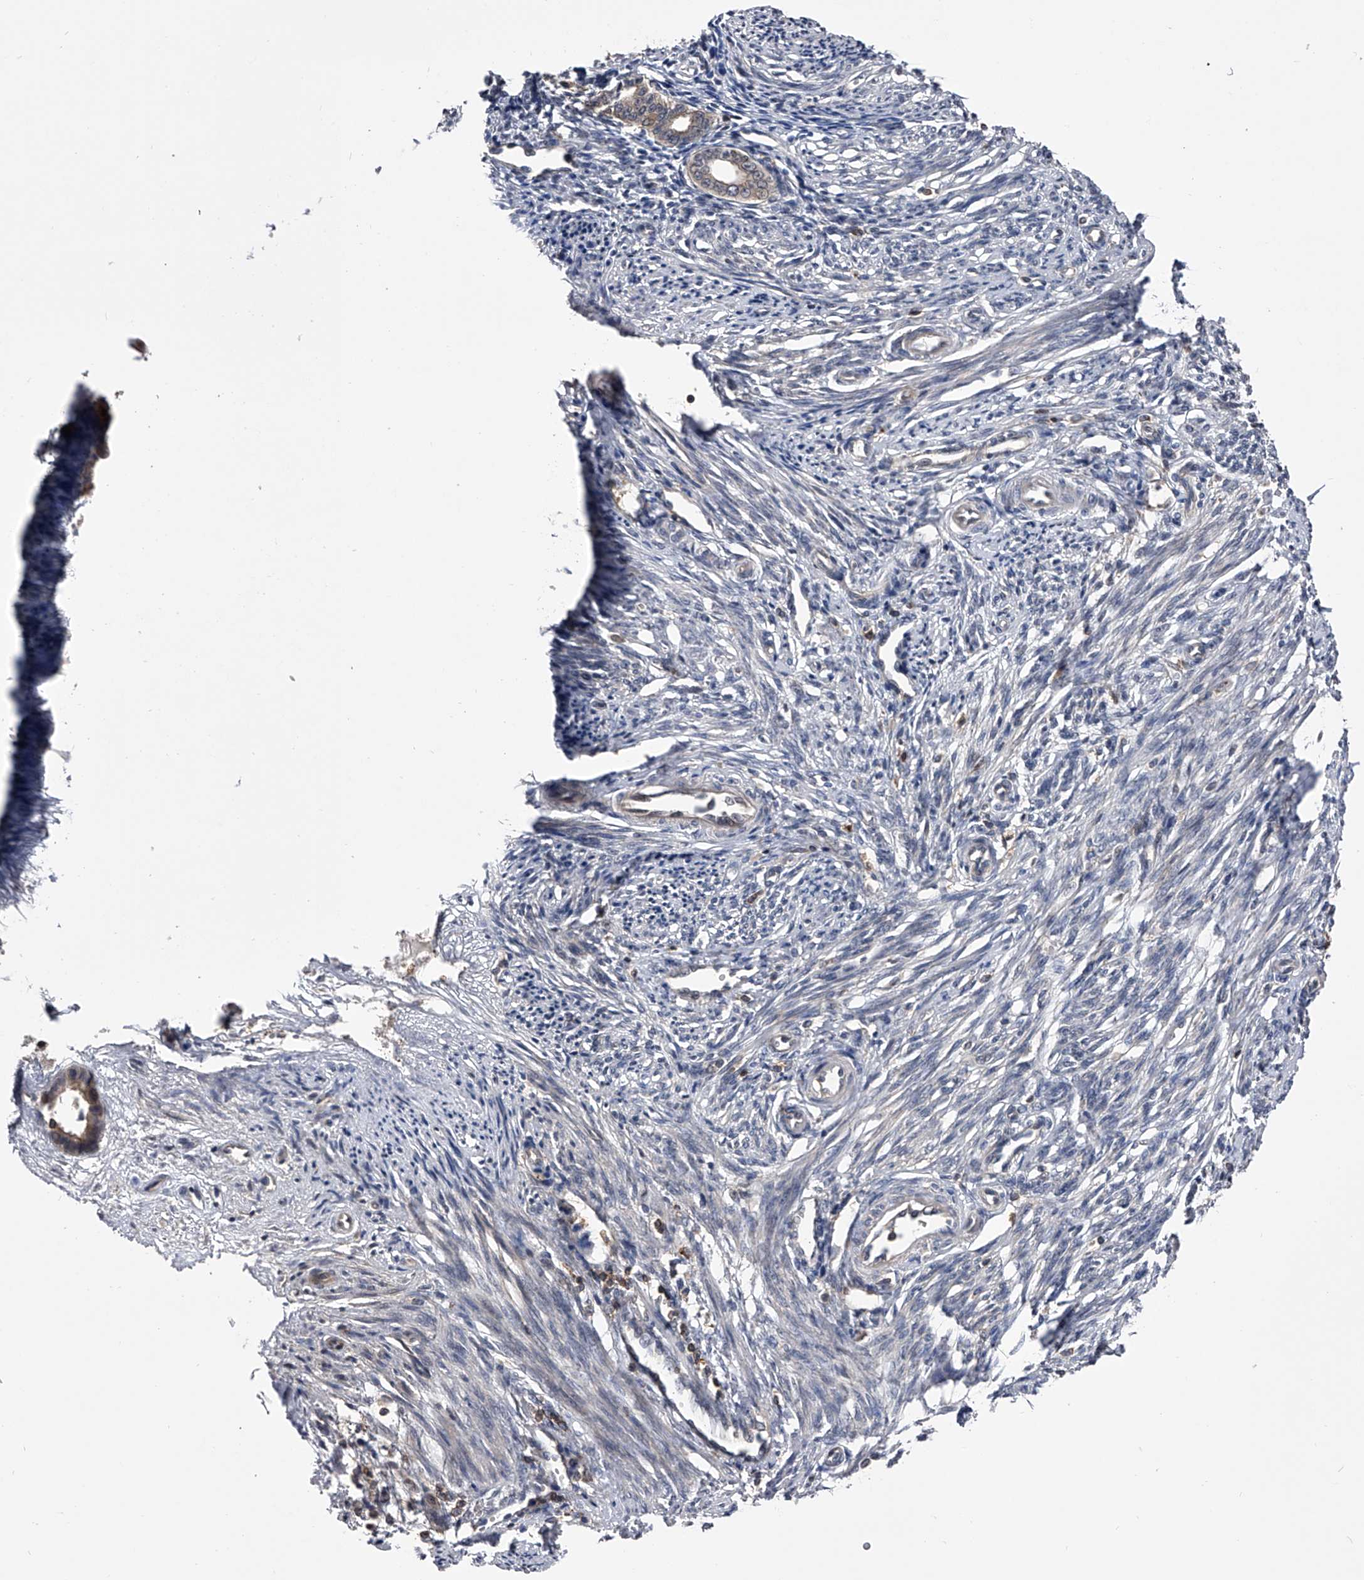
{"staining": {"intensity": "negative", "quantity": "none", "location": "none"}, "tissue": "endometrium", "cell_type": "Cells in endometrial stroma", "image_type": "normal", "snomed": [{"axis": "morphology", "description": "Normal tissue, NOS"}, {"axis": "topography", "description": "Endometrium"}], "caption": "Immunohistochemistry (IHC) histopathology image of benign human endometrium stained for a protein (brown), which demonstrates no expression in cells in endometrial stroma. (DAB (3,3'-diaminobenzidine) IHC with hematoxylin counter stain).", "gene": "PAN3", "patient": {"sex": "female", "age": 56}}